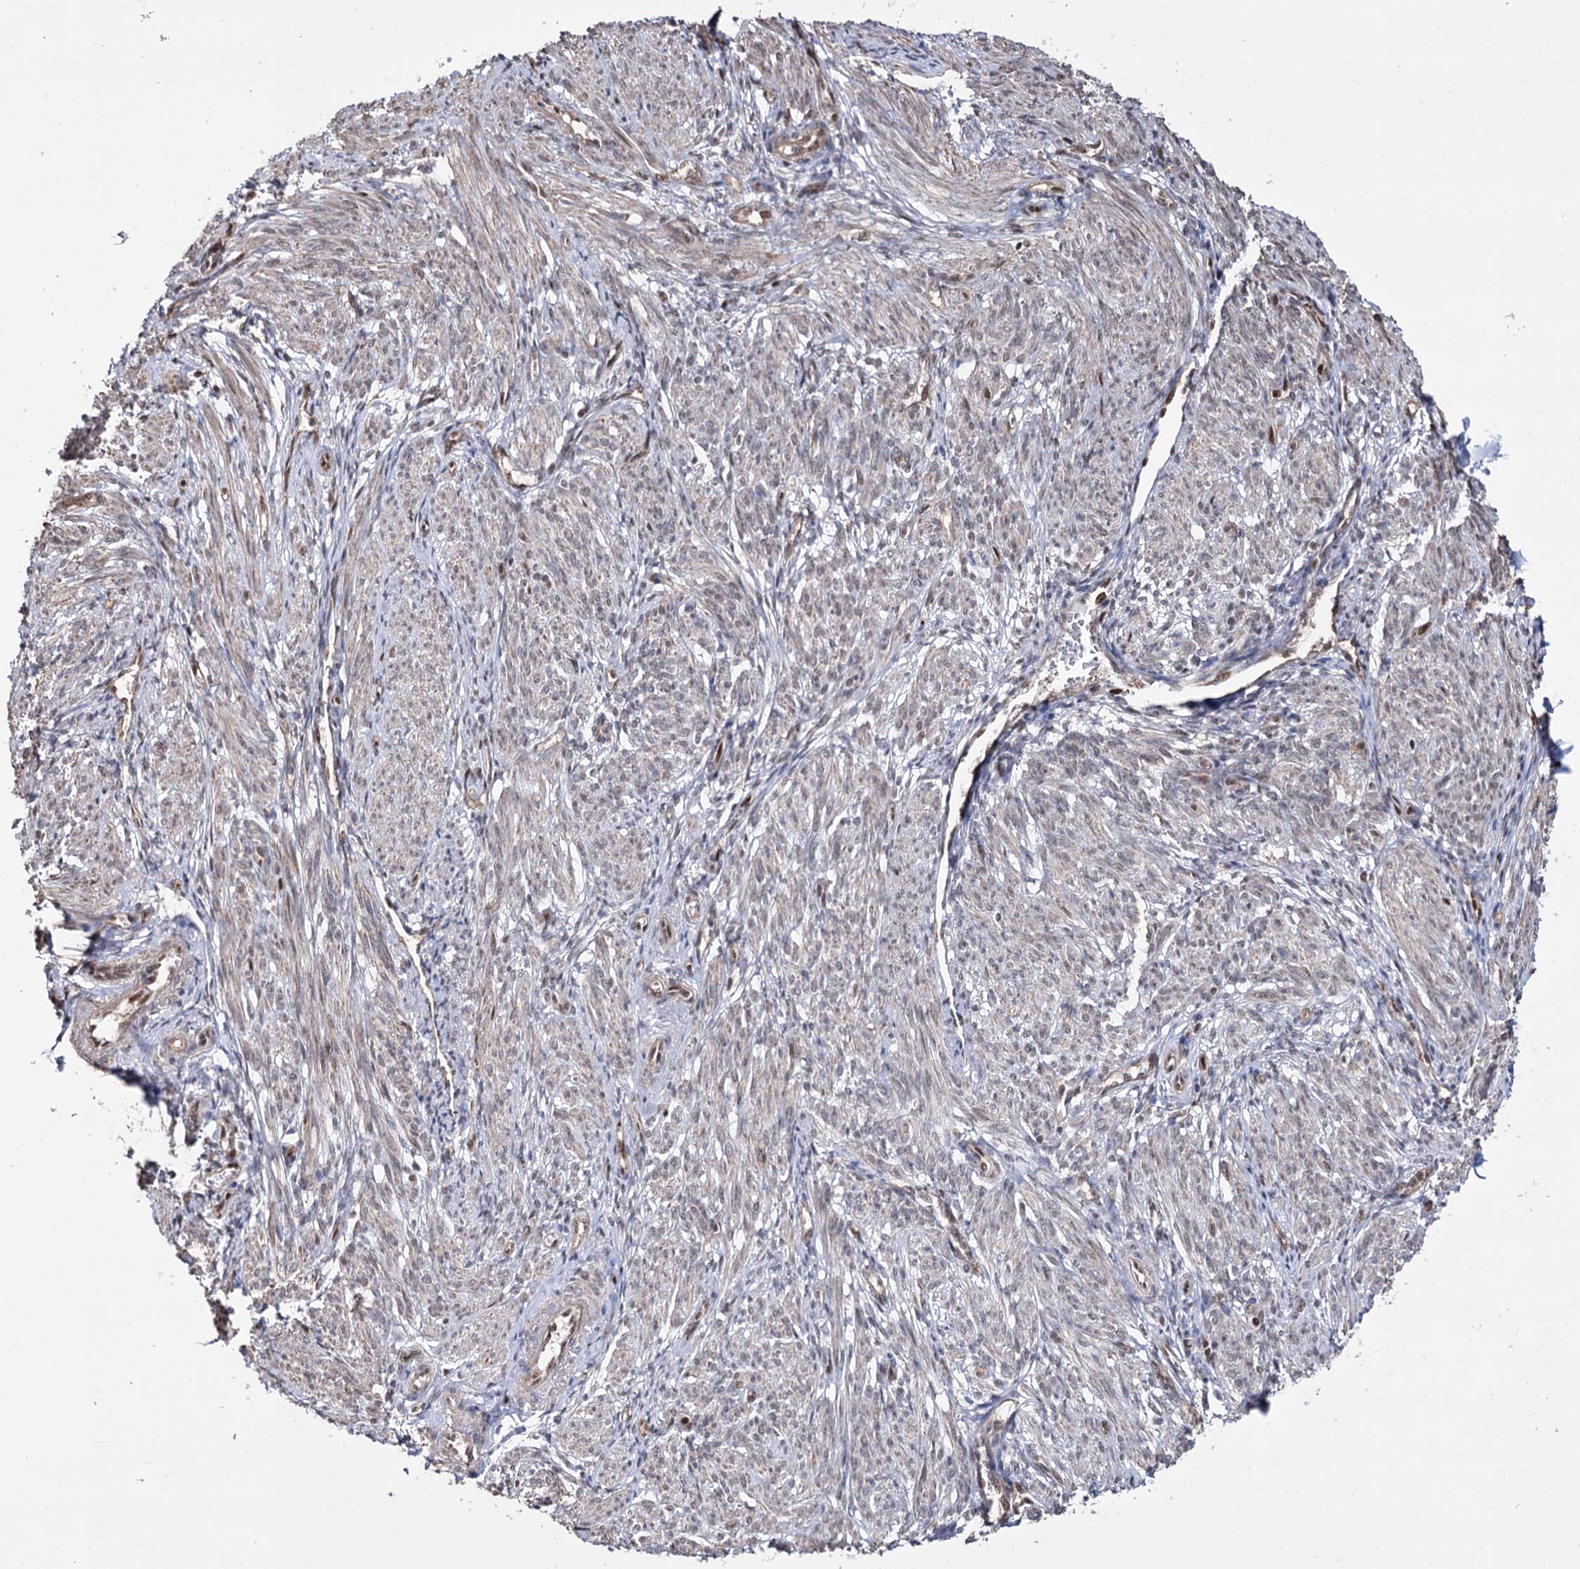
{"staining": {"intensity": "moderate", "quantity": "25%-75%", "location": "cytoplasmic/membranous,nuclear"}, "tissue": "smooth muscle", "cell_type": "Smooth muscle cells", "image_type": "normal", "snomed": [{"axis": "morphology", "description": "Normal tissue, NOS"}, {"axis": "topography", "description": "Smooth muscle"}], "caption": "Normal smooth muscle exhibits moderate cytoplasmic/membranous,nuclear positivity in about 25%-75% of smooth muscle cells, visualized by immunohistochemistry.", "gene": "CHMP7", "patient": {"sex": "female", "age": 39}}